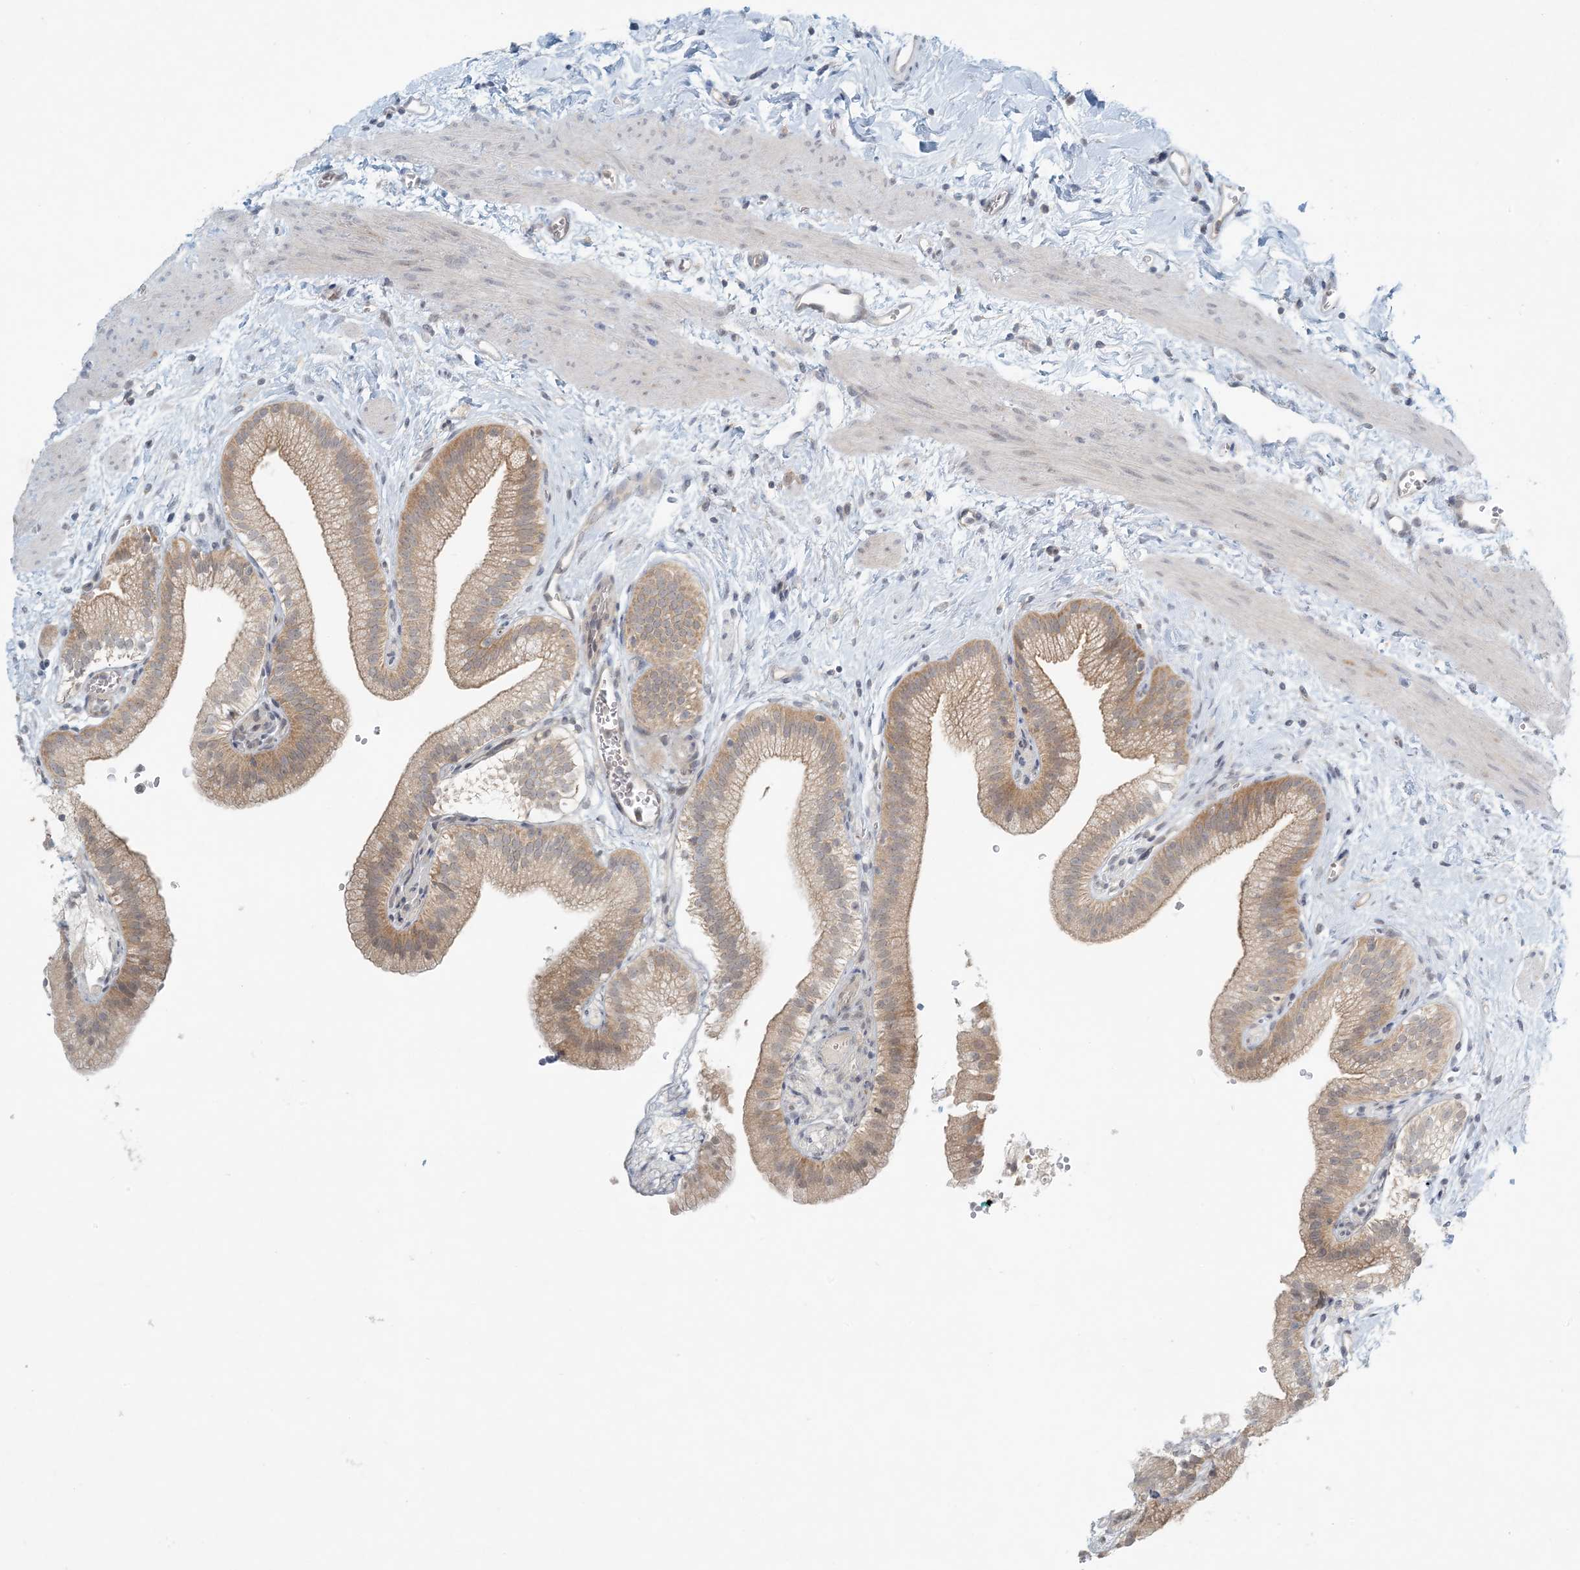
{"staining": {"intensity": "moderate", "quantity": ">75%", "location": "cytoplasmic/membranous"}, "tissue": "gallbladder", "cell_type": "Glandular cells", "image_type": "normal", "snomed": [{"axis": "morphology", "description": "Normal tissue, NOS"}, {"axis": "topography", "description": "Gallbladder"}], "caption": "Immunohistochemical staining of normal human gallbladder demonstrates moderate cytoplasmic/membranous protein expression in approximately >75% of glandular cells. (DAB IHC with brightfield microscopy, high magnification).", "gene": "OBI1", "patient": {"sex": "male", "age": 55}}